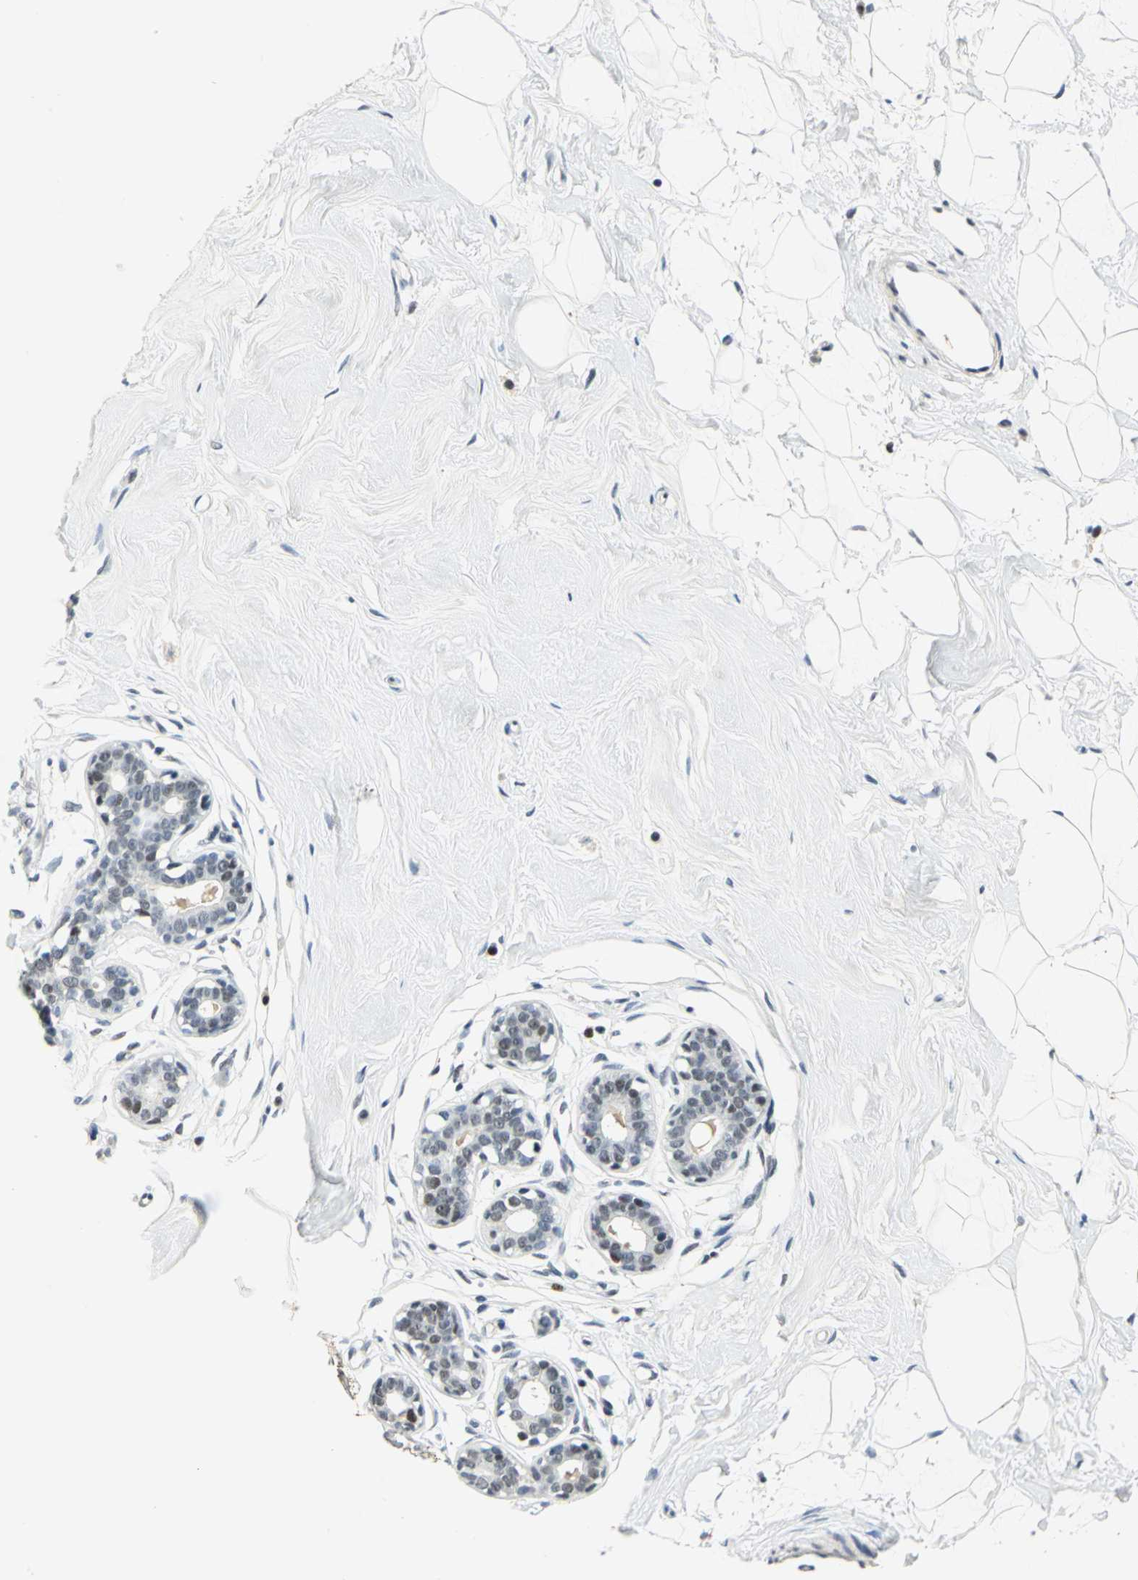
{"staining": {"intensity": "negative", "quantity": "none", "location": "none"}, "tissue": "breast", "cell_type": "Adipocytes", "image_type": "normal", "snomed": [{"axis": "morphology", "description": "Normal tissue, NOS"}, {"axis": "topography", "description": "Breast"}], "caption": "An image of breast stained for a protein reveals no brown staining in adipocytes.", "gene": "RAD17", "patient": {"sex": "female", "age": 23}}